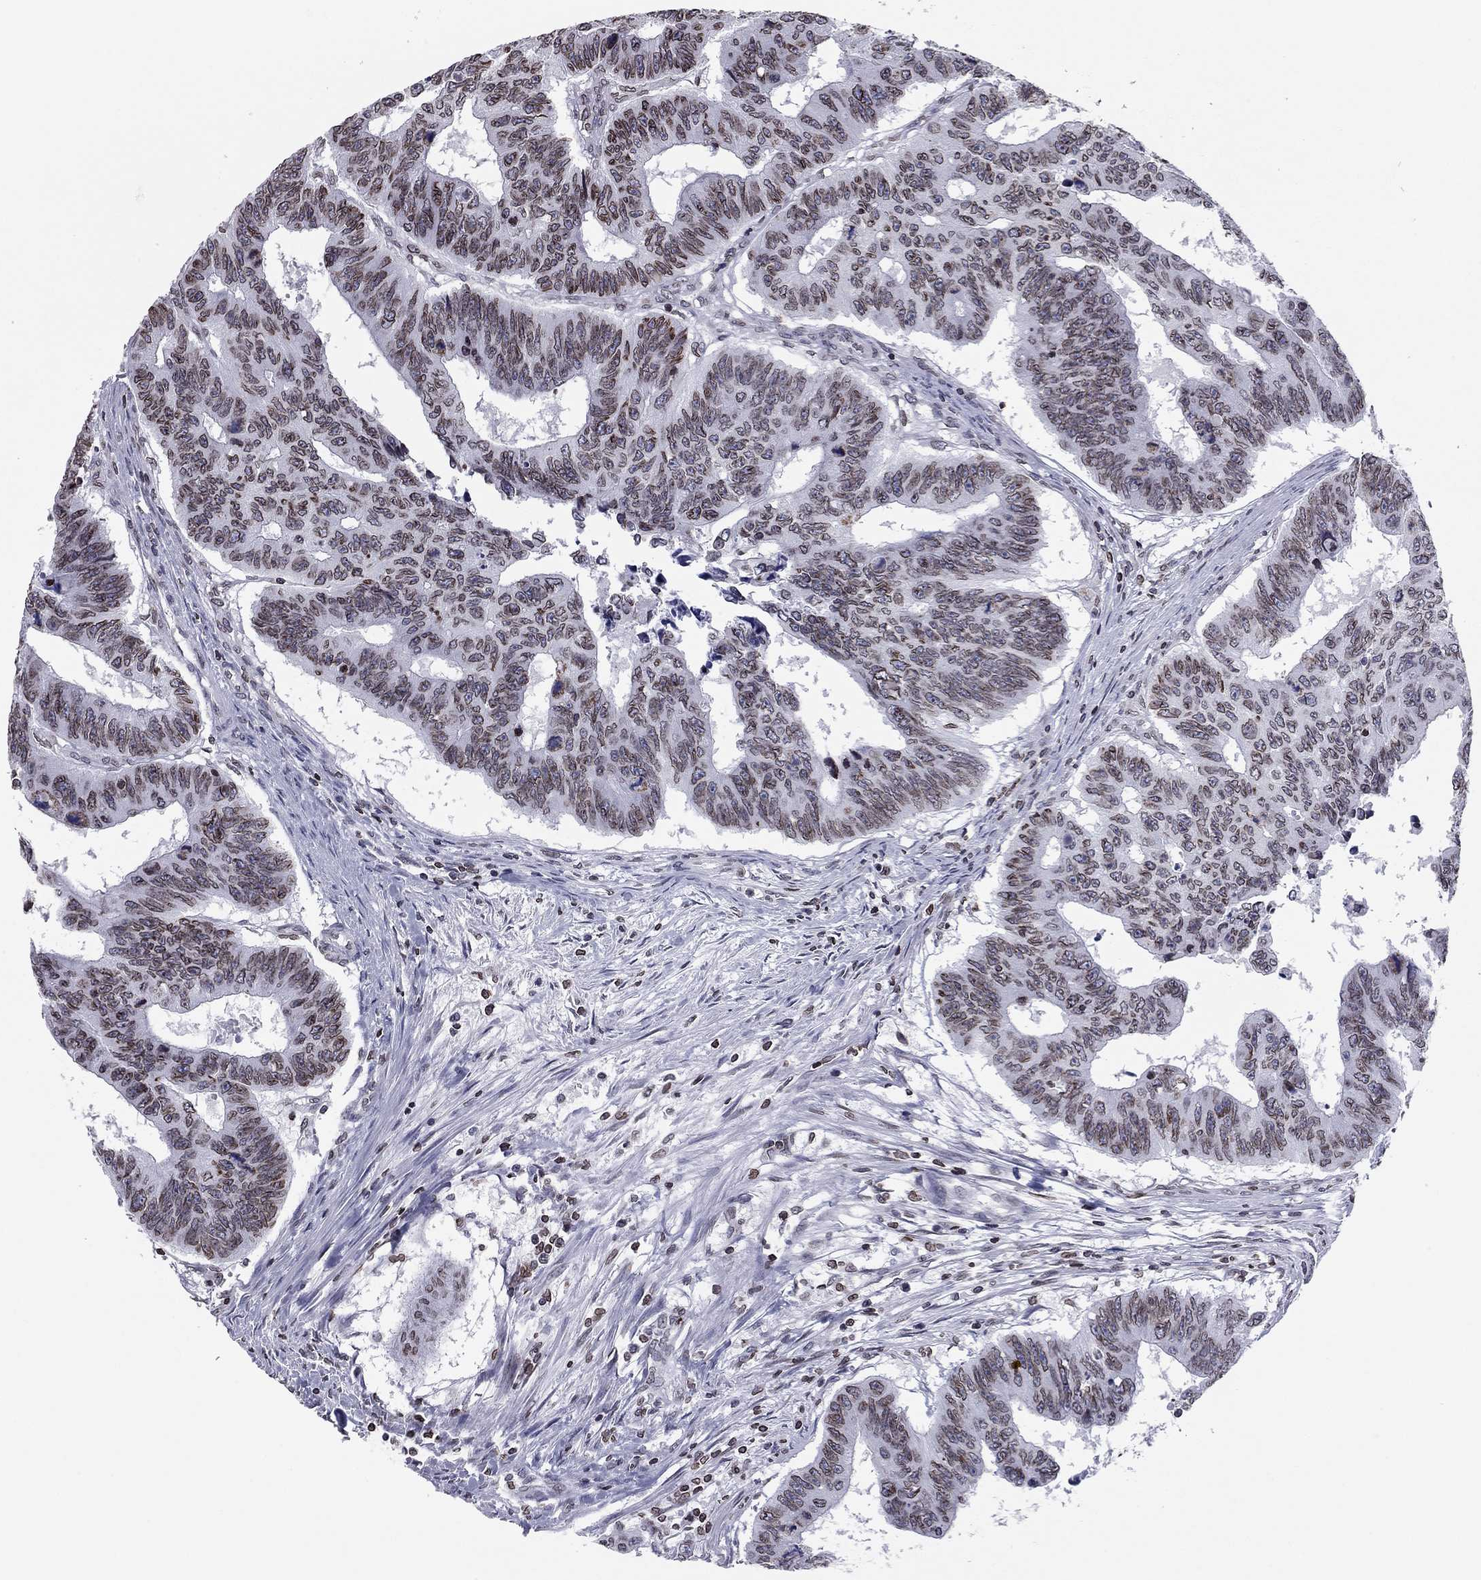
{"staining": {"intensity": "moderate", "quantity": ">75%", "location": "cytoplasmic/membranous,nuclear"}, "tissue": "colorectal cancer", "cell_type": "Tumor cells", "image_type": "cancer", "snomed": [{"axis": "morphology", "description": "Adenocarcinoma, NOS"}, {"axis": "topography", "description": "Rectum"}], "caption": "Protein expression by immunohistochemistry demonstrates moderate cytoplasmic/membranous and nuclear staining in approximately >75% of tumor cells in adenocarcinoma (colorectal).", "gene": "ESPL1", "patient": {"sex": "female", "age": 85}}